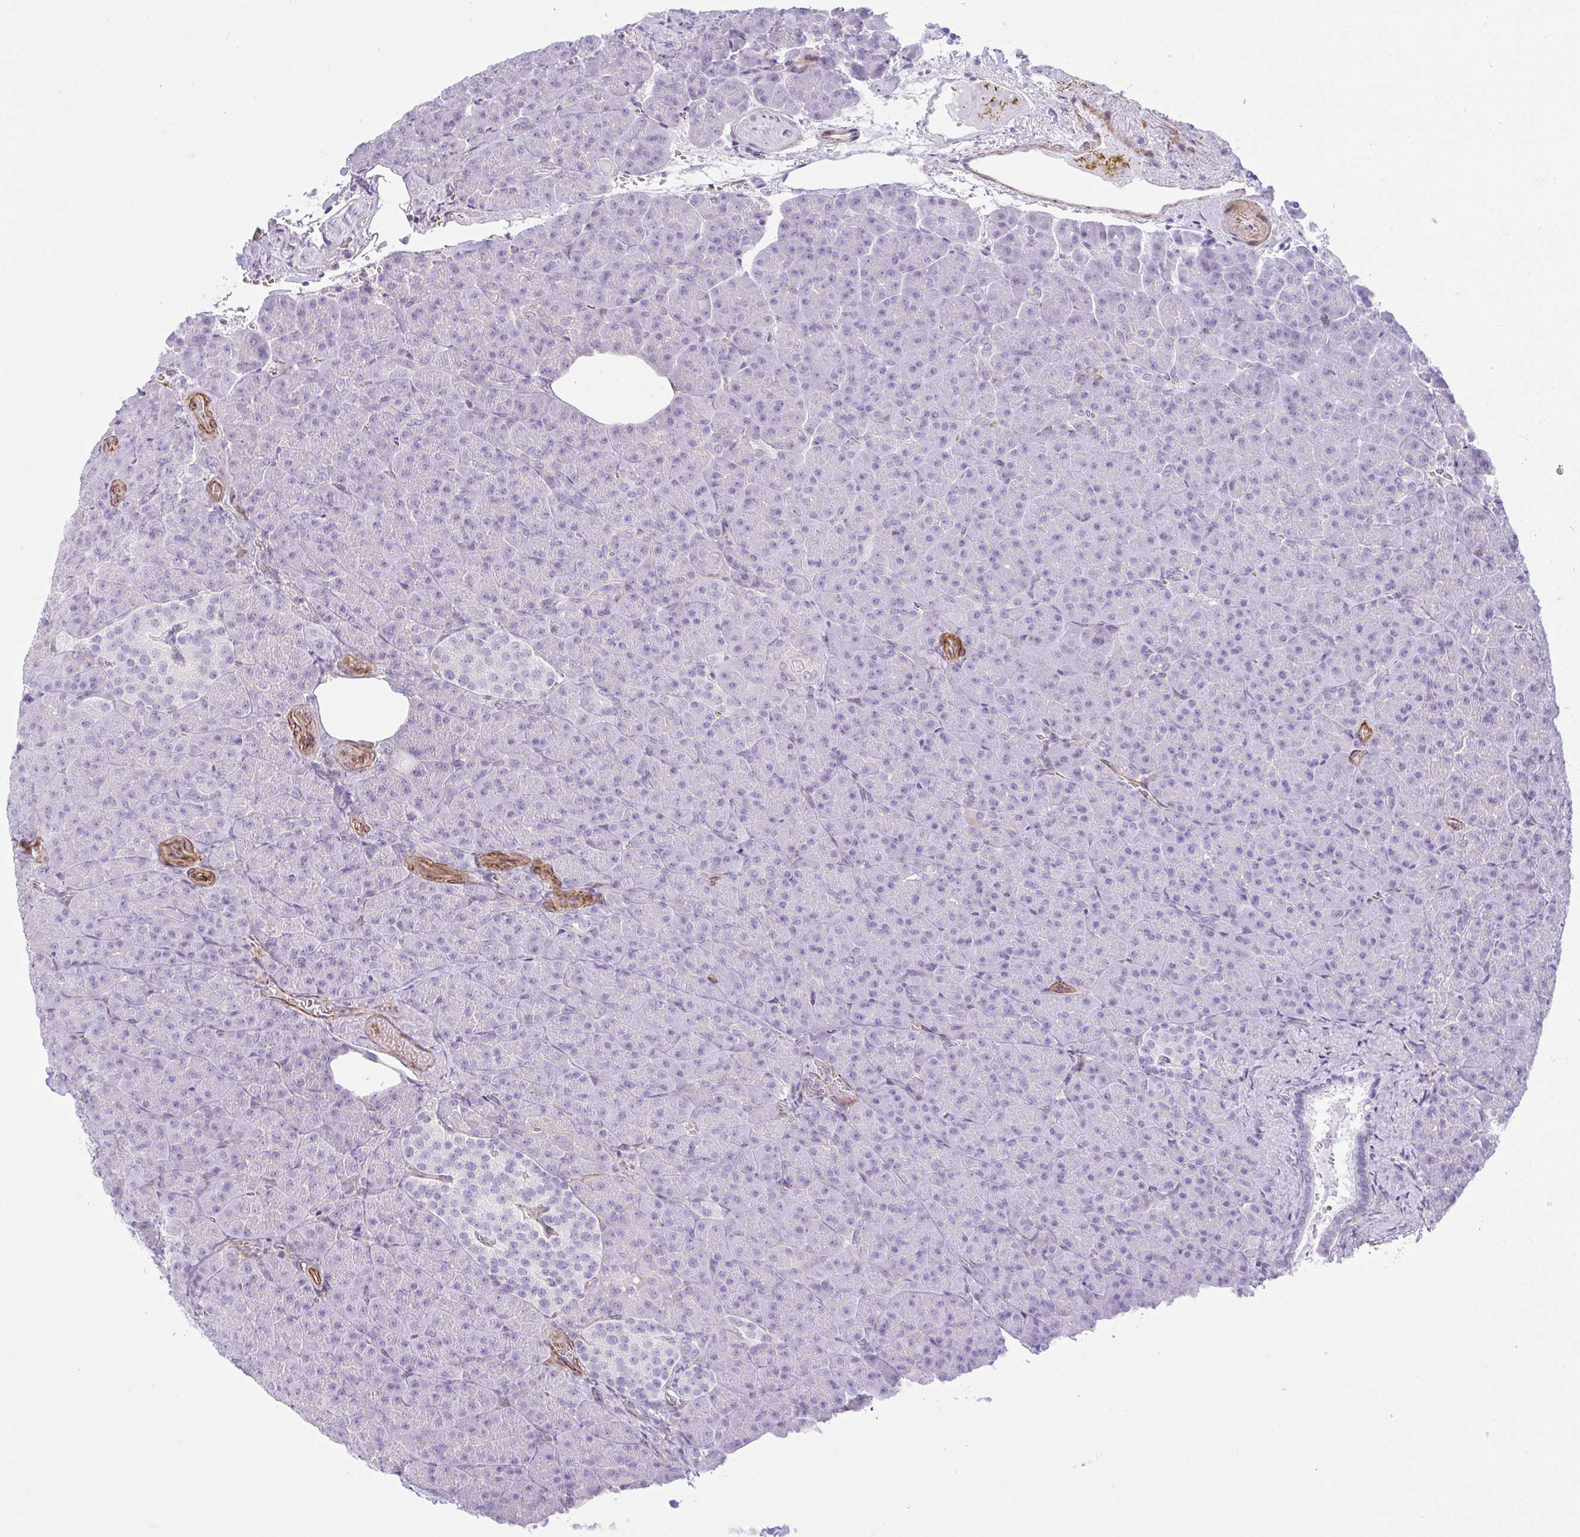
{"staining": {"intensity": "negative", "quantity": "none", "location": "none"}, "tissue": "pancreas", "cell_type": "Exocrine glandular cells", "image_type": "normal", "snomed": [{"axis": "morphology", "description": "Normal tissue, NOS"}, {"axis": "topography", "description": "Pancreas"}], "caption": "Immunohistochemistry micrograph of benign pancreas: human pancreas stained with DAB demonstrates no significant protein staining in exocrine glandular cells.", "gene": "CDRT15", "patient": {"sex": "female", "age": 74}}